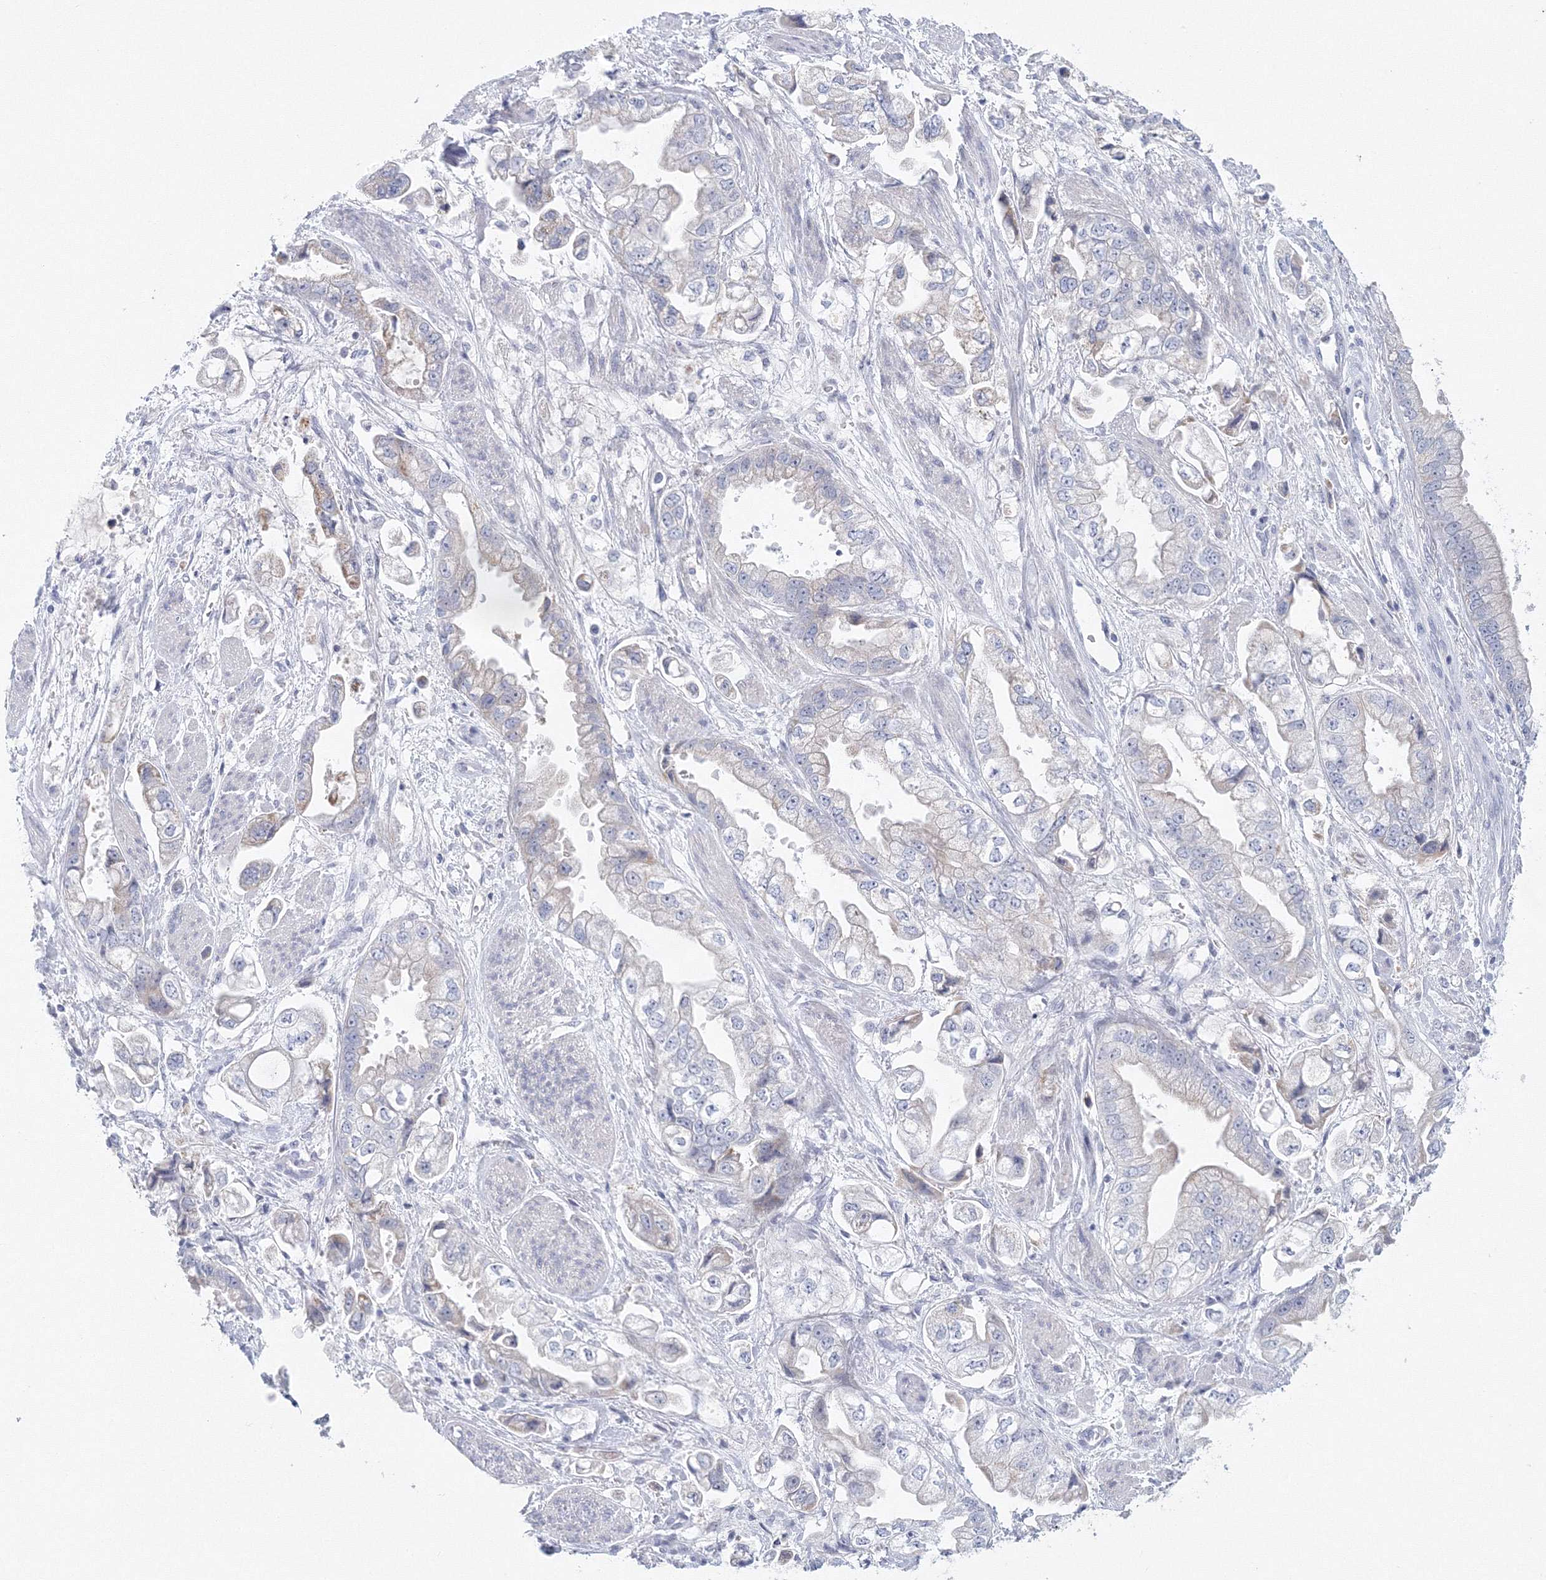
{"staining": {"intensity": "negative", "quantity": "none", "location": "none"}, "tissue": "stomach cancer", "cell_type": "Tumor cells", "image_type": "cancer", "snomed": [{"axis": "morphology", "description": "Adenocarcinoma, NOS"}, {"axis": "topography", "description": "Stomach"}], "caption": "This is an IHC photomicrograph of stomach adenocarcinoma. There is no positivity in tumor cells.", "gene": "NIPAL1", "patient": {"sex": "male", "age": 62}}